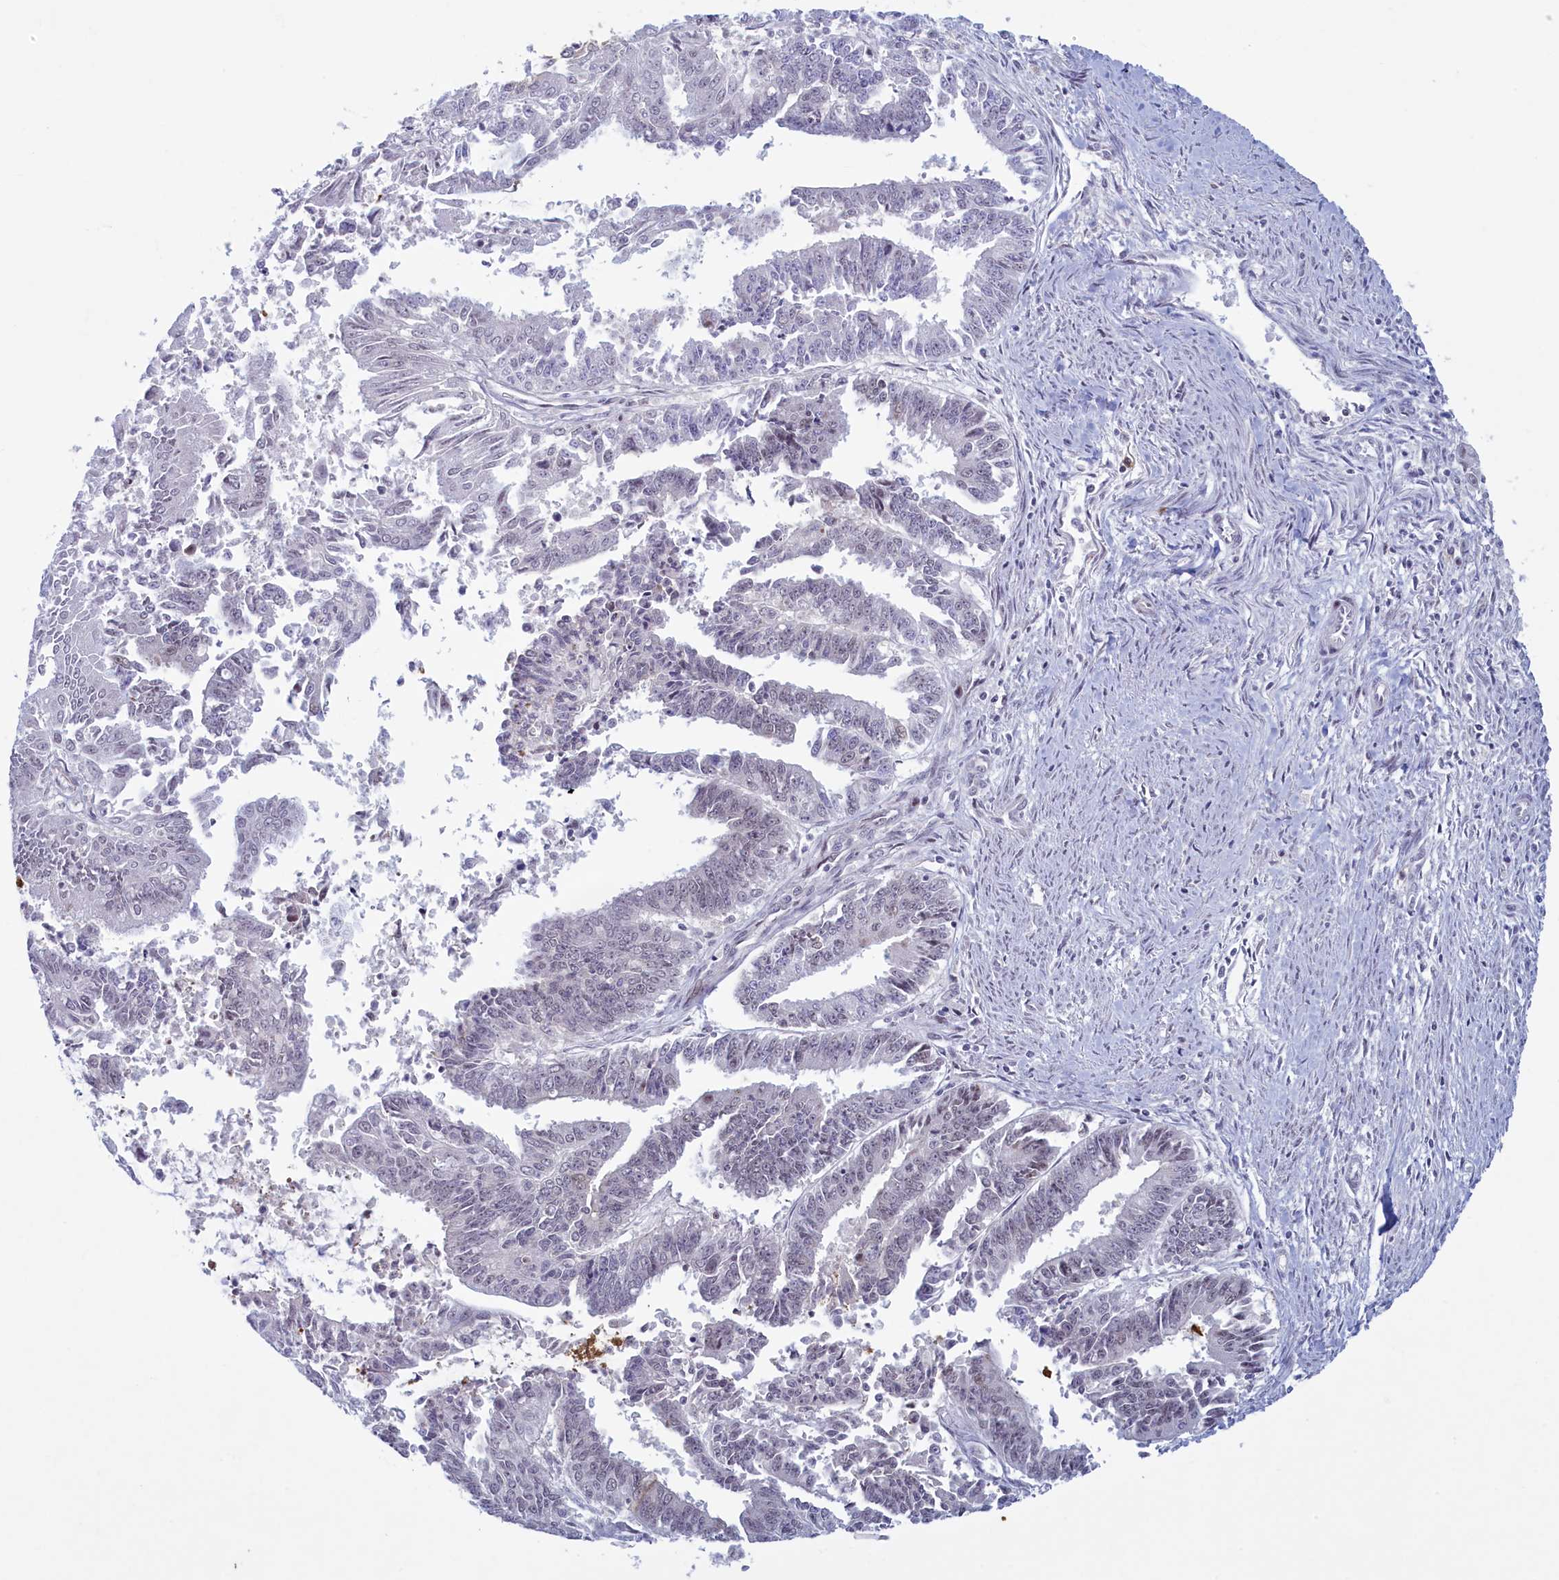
{"staining": {"intensity": "negative", "quantity": "none", "location": "none"}, "tissue": "endometrial cancer", "cell_type": "Tumor cells", "image_type": "cancer", "snomed": [{"axis": "morphology", "description": "Adenocarcinoma, NOS"}, {"axis": "topography", "description": "Endometrium"}], "caption": "Immunohistochemistry (IHC) histopathology image of neoplastic tissue: endometrial adenocarcinoma stained with DAB (3,3'-diaminobenzidine) displays no significant protein staining in tumor cells.", "gene": "ATF7IP2", "patient": {"sex": "female", "age": 73}}